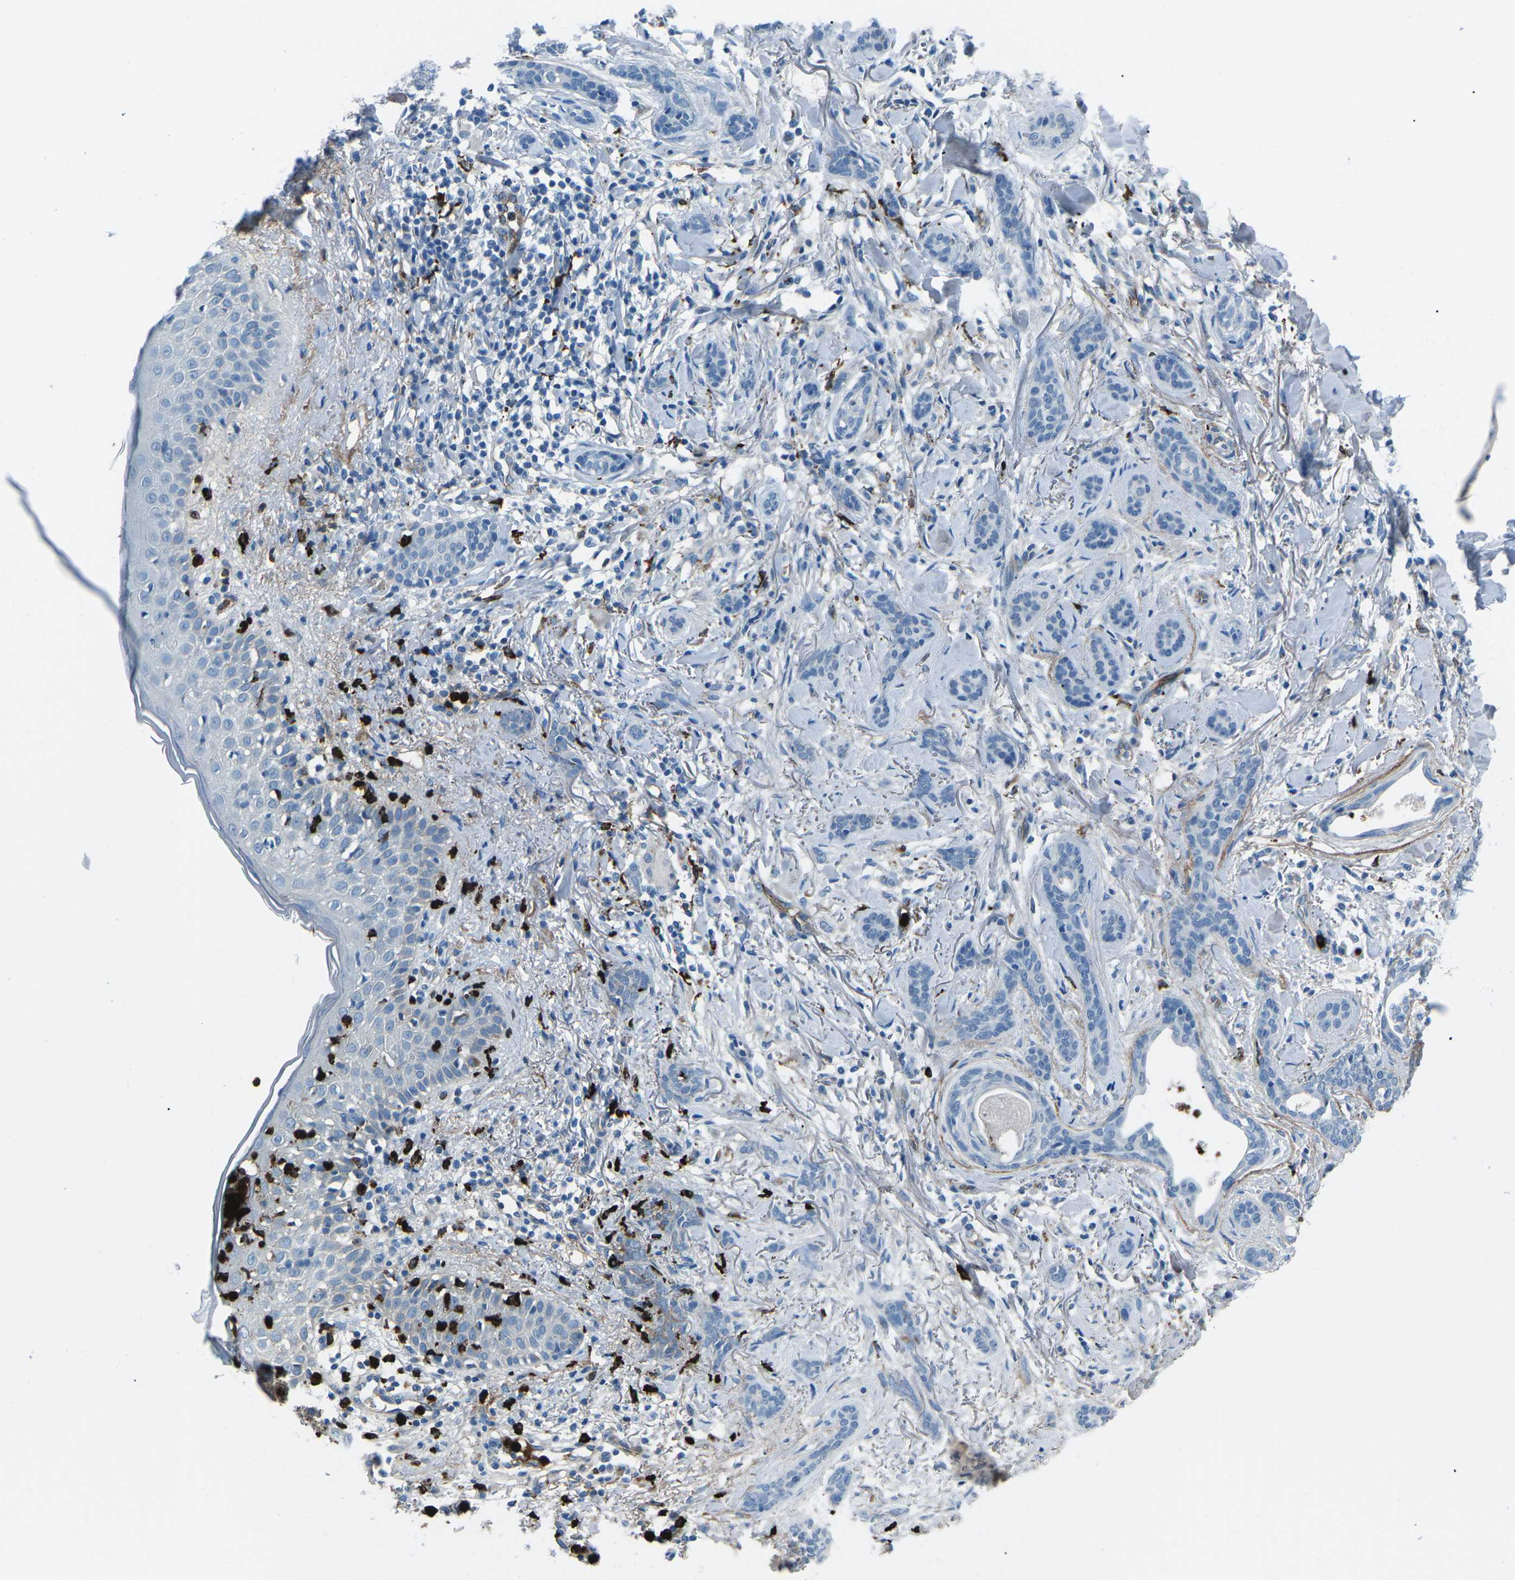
{"staining": {"intensity": "negative", "quantity": "none", "location": "none"}, "tissue": "skin cancer", "cell_type": "Tumor cells", "image_type": "cancer", "snomed": [{"axis": "morphology", "description": "Basal cell carcinoma"}, {"axis": "morphology", "description": "Adnexal tumor, benign"}, {"axis": "topography", "description": "Skin"}], "caption": "IHC histopathology image of neoplastic tissue: basal cell carcinoma (skin) stained with DAB shows no significant protein staining in tumor cells.", "gene": "FCN1", "patient": {"sex": "female", "age": 42}}